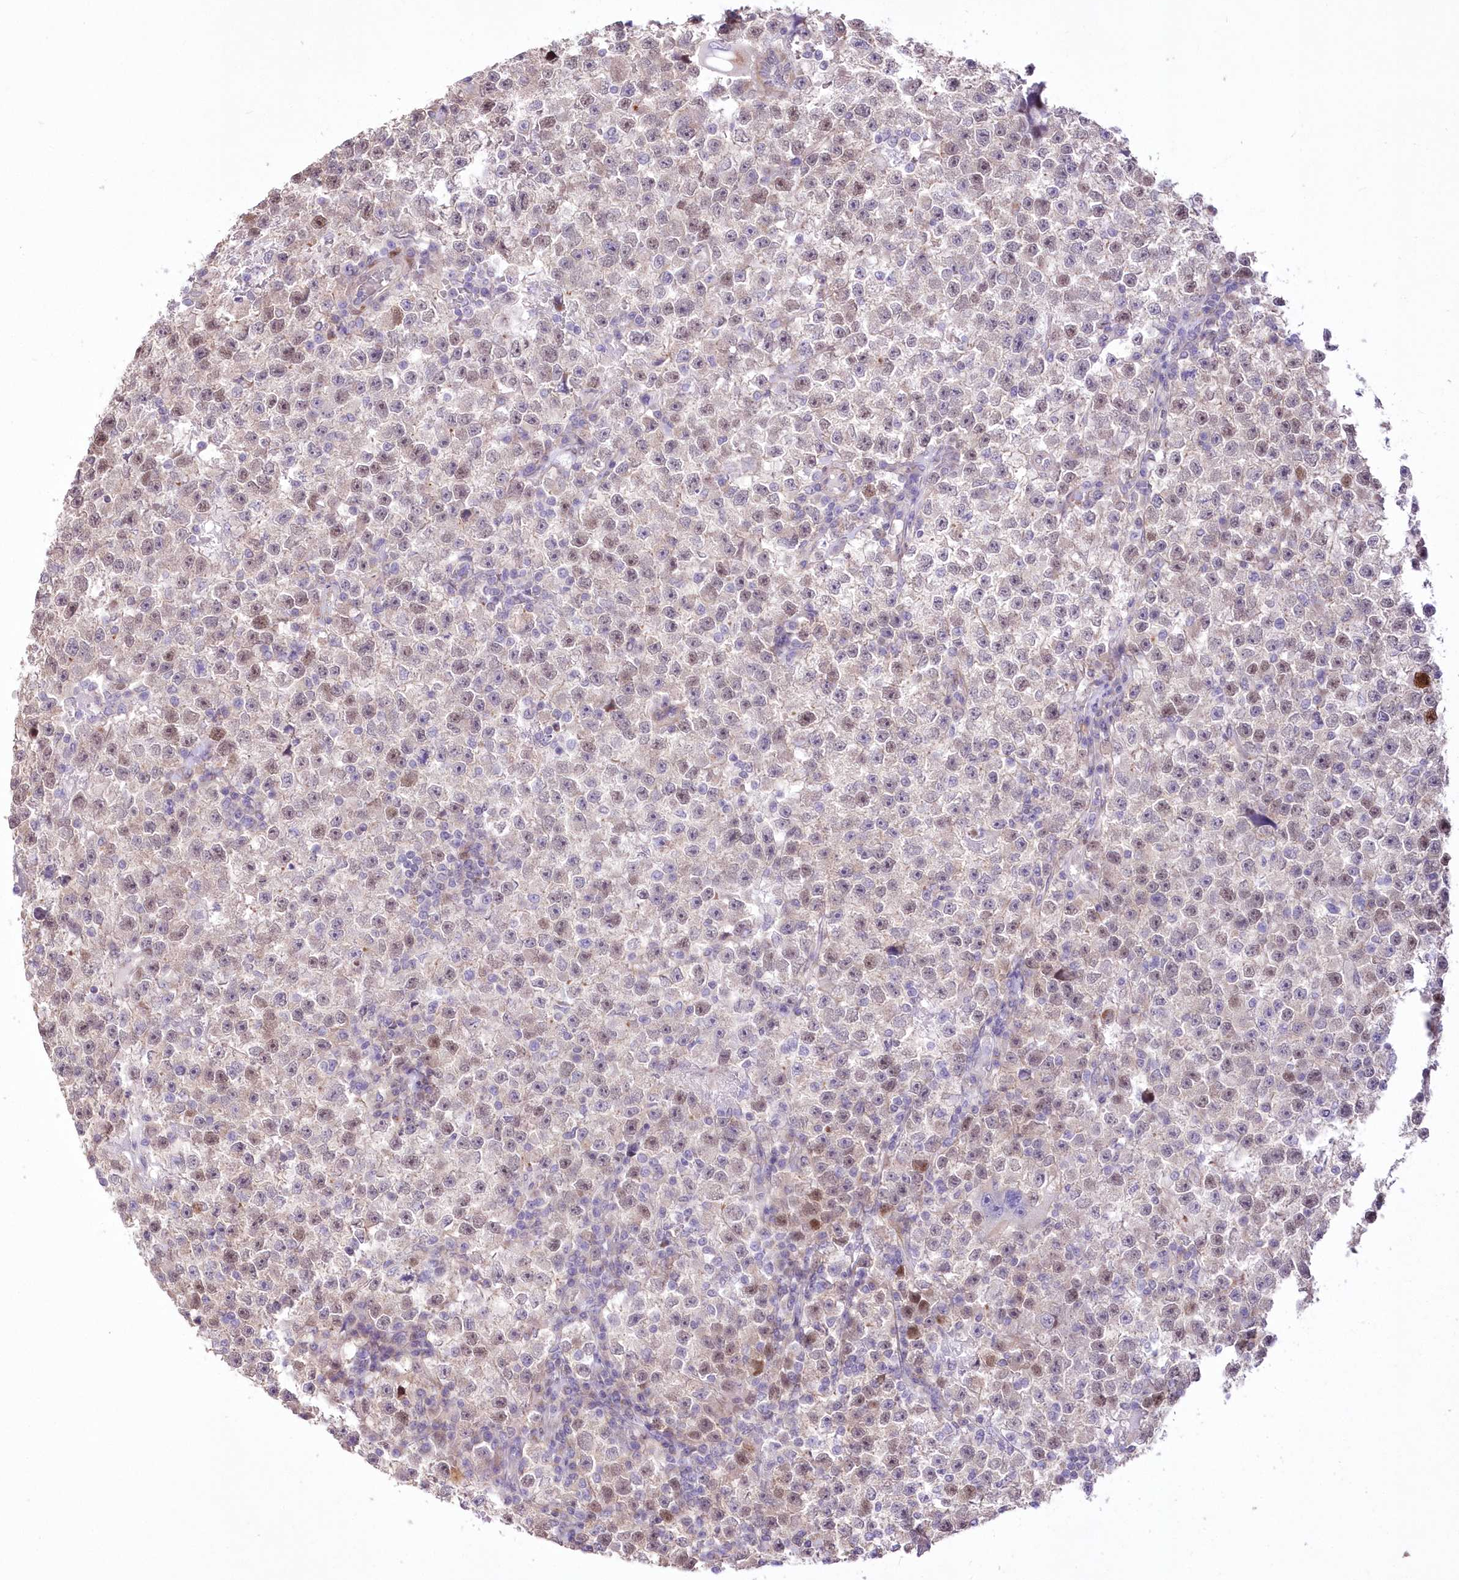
{"staining": {"intensity": "moderate", "quantity": "<25%", "location": "nuclear"}, "tissue": "testis cancer", "cell_type": "Tumor cells", "image_type": "cancer", "snomed": [{"axis": "morphology", "description": "Seminoma, NOS"}, {"axis": "topography", "description": "Testis"}], "caption": "This photomicrograph demonstrates testis cancer (seminoma) stained with immunohistochemistry (IHC) to label a protein in brown. The nuclear of tumor cells show moderate positivity for the protein. Nuclei are counter-stained blue.", "gene": "FAM241B", "patient": {"sex": "male", "age": 22}}